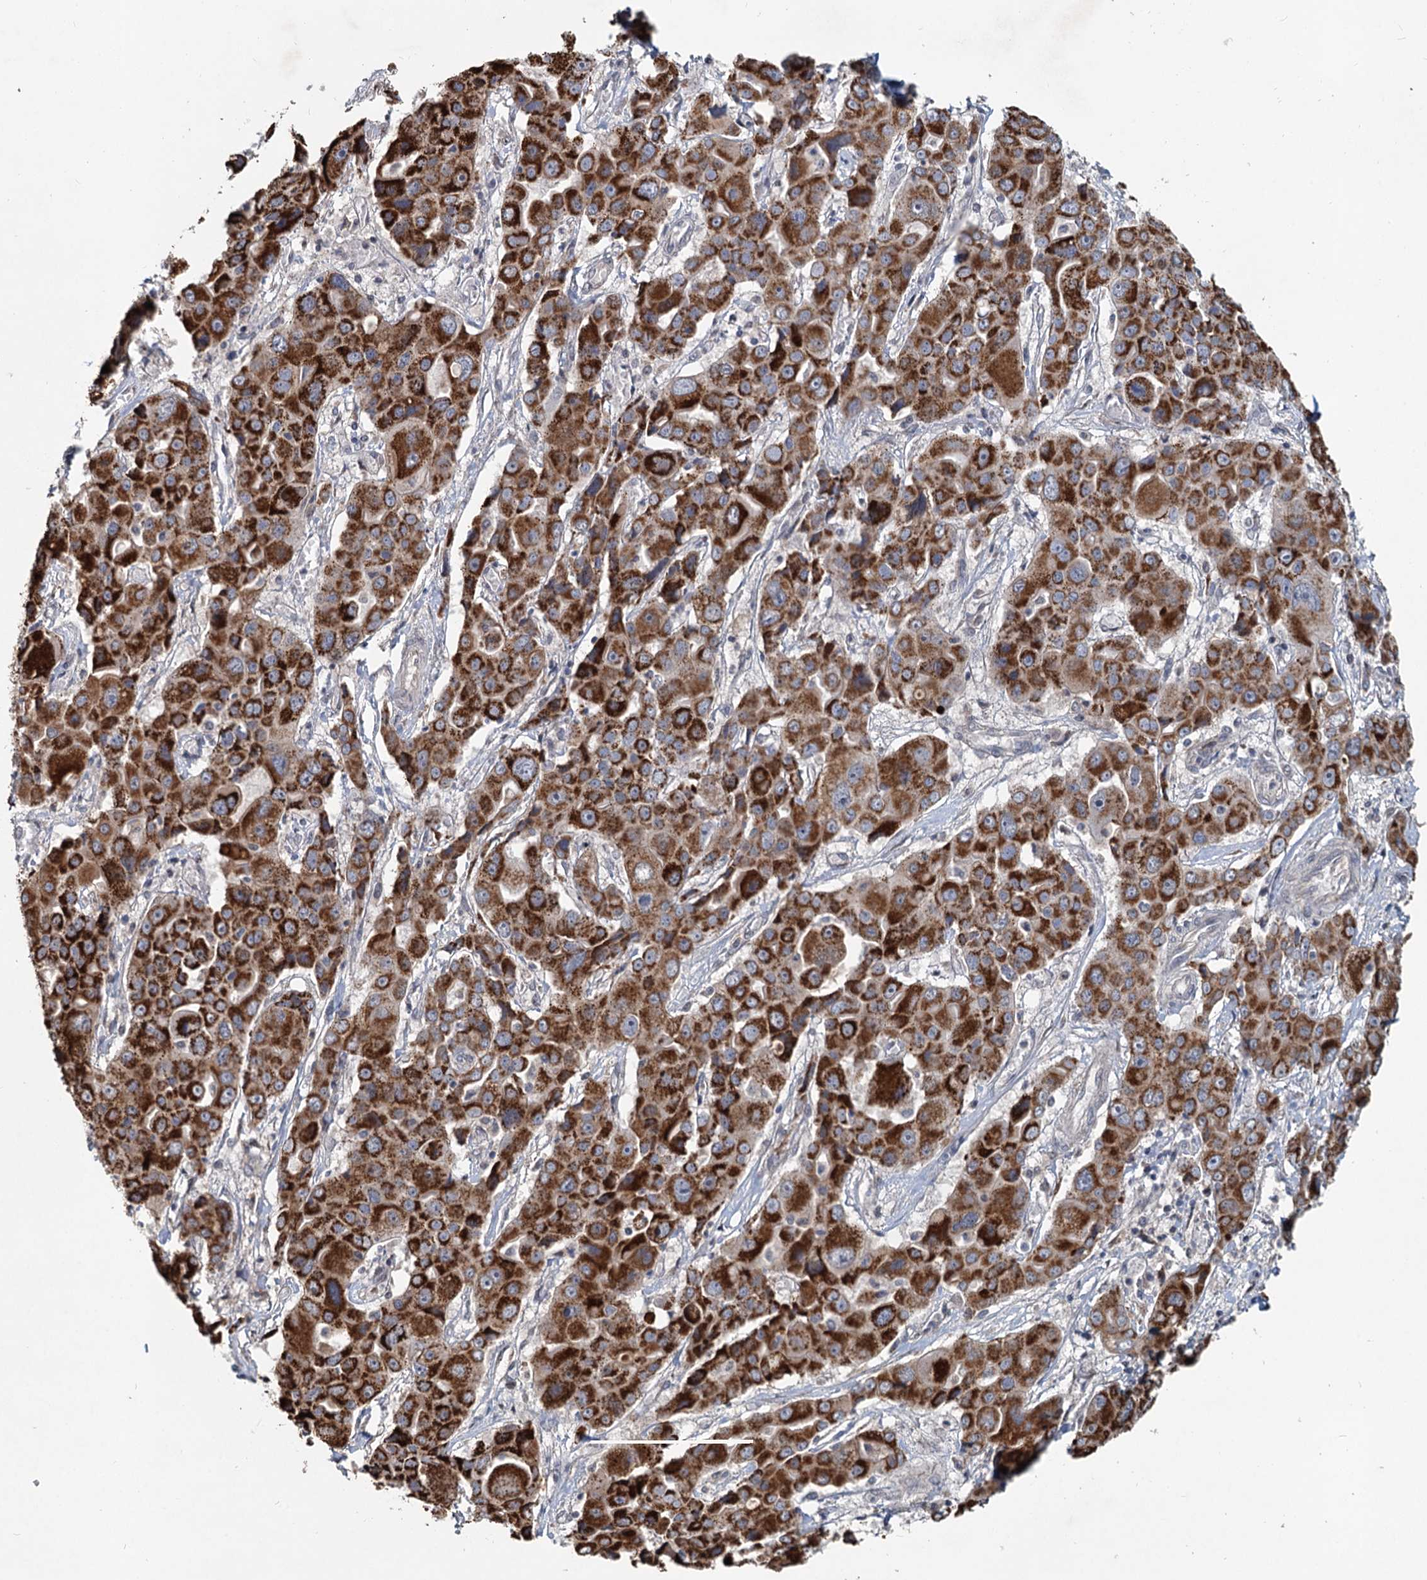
{"staining": {"intensity": "strong", "quantity": ">75%", "location": "cytoplasmic/membranous"}, "tissue": "liver cancer", "cell_type": "Tumor cells", "image_type": "cancer", "snomed": [{"axis": "morphology", "description": "Cholangiocarcinoma"}, {"axis": "topography", "description": "Liver"}], "caption": "Liver cancer tissue exhibits strong cytoplasmic/membranous staining in approximately >75% of tumor cells", "gene": "RITA1", "patient": {"sex": "male", "age": 67}}